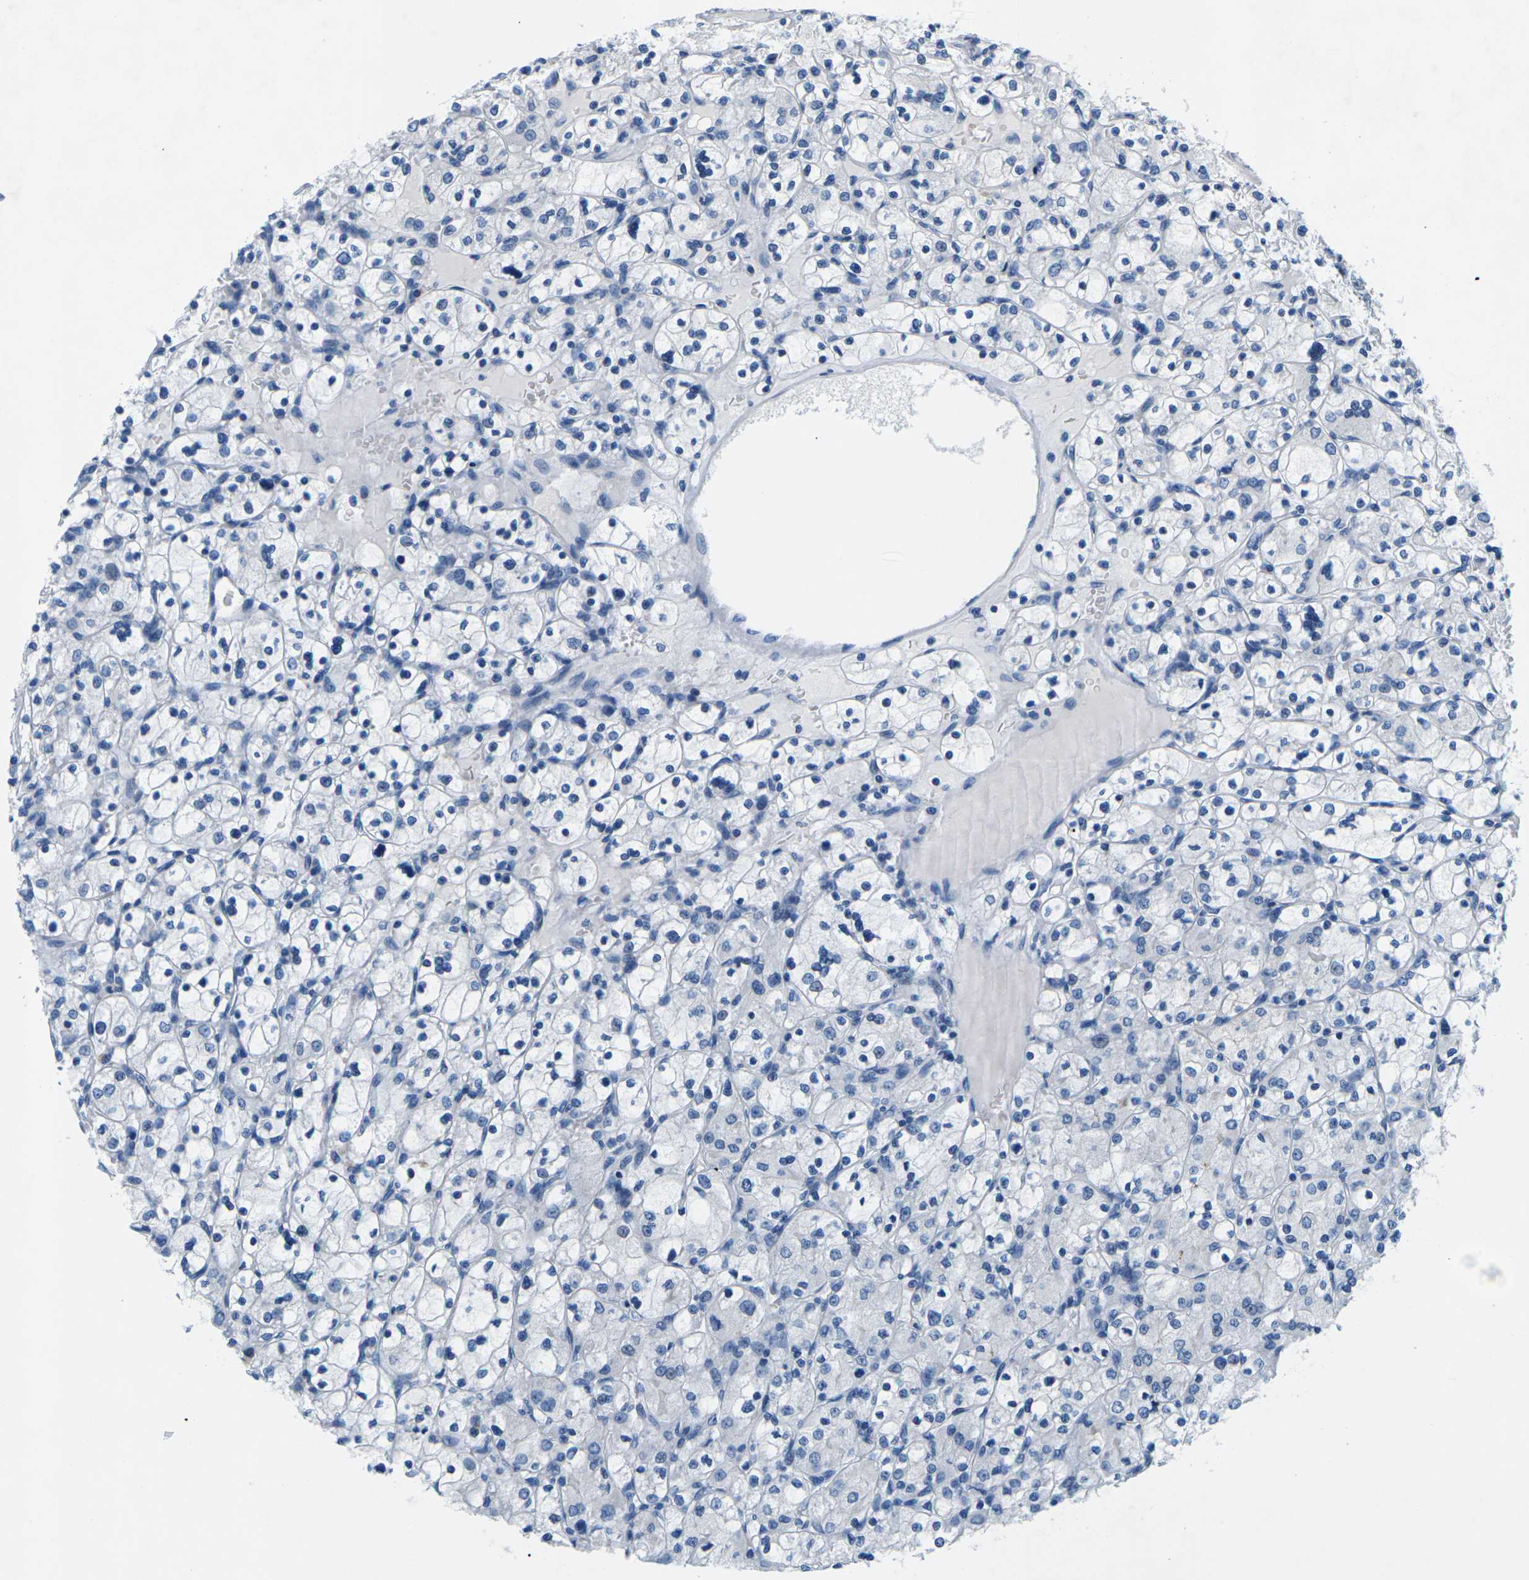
{"staining": {"intensity": "negative", "quantity": "none", "location": "none"}, "tissue": "renal cancer", "cell_type": "Tumor cells", "image_type": "cancer", "snomed": [{"axis": "morphology", "description": "Adenocarcinoma, NOS"}, {"axis": "topography", "description": "Kidney"}], "caption": "This is an IHC histopathology image of human renal cancer (adenocarcinoma). There is no staining in tumor cells.", "gene": "CLDN3", "patient": {"sex": "female", "age": 83}}